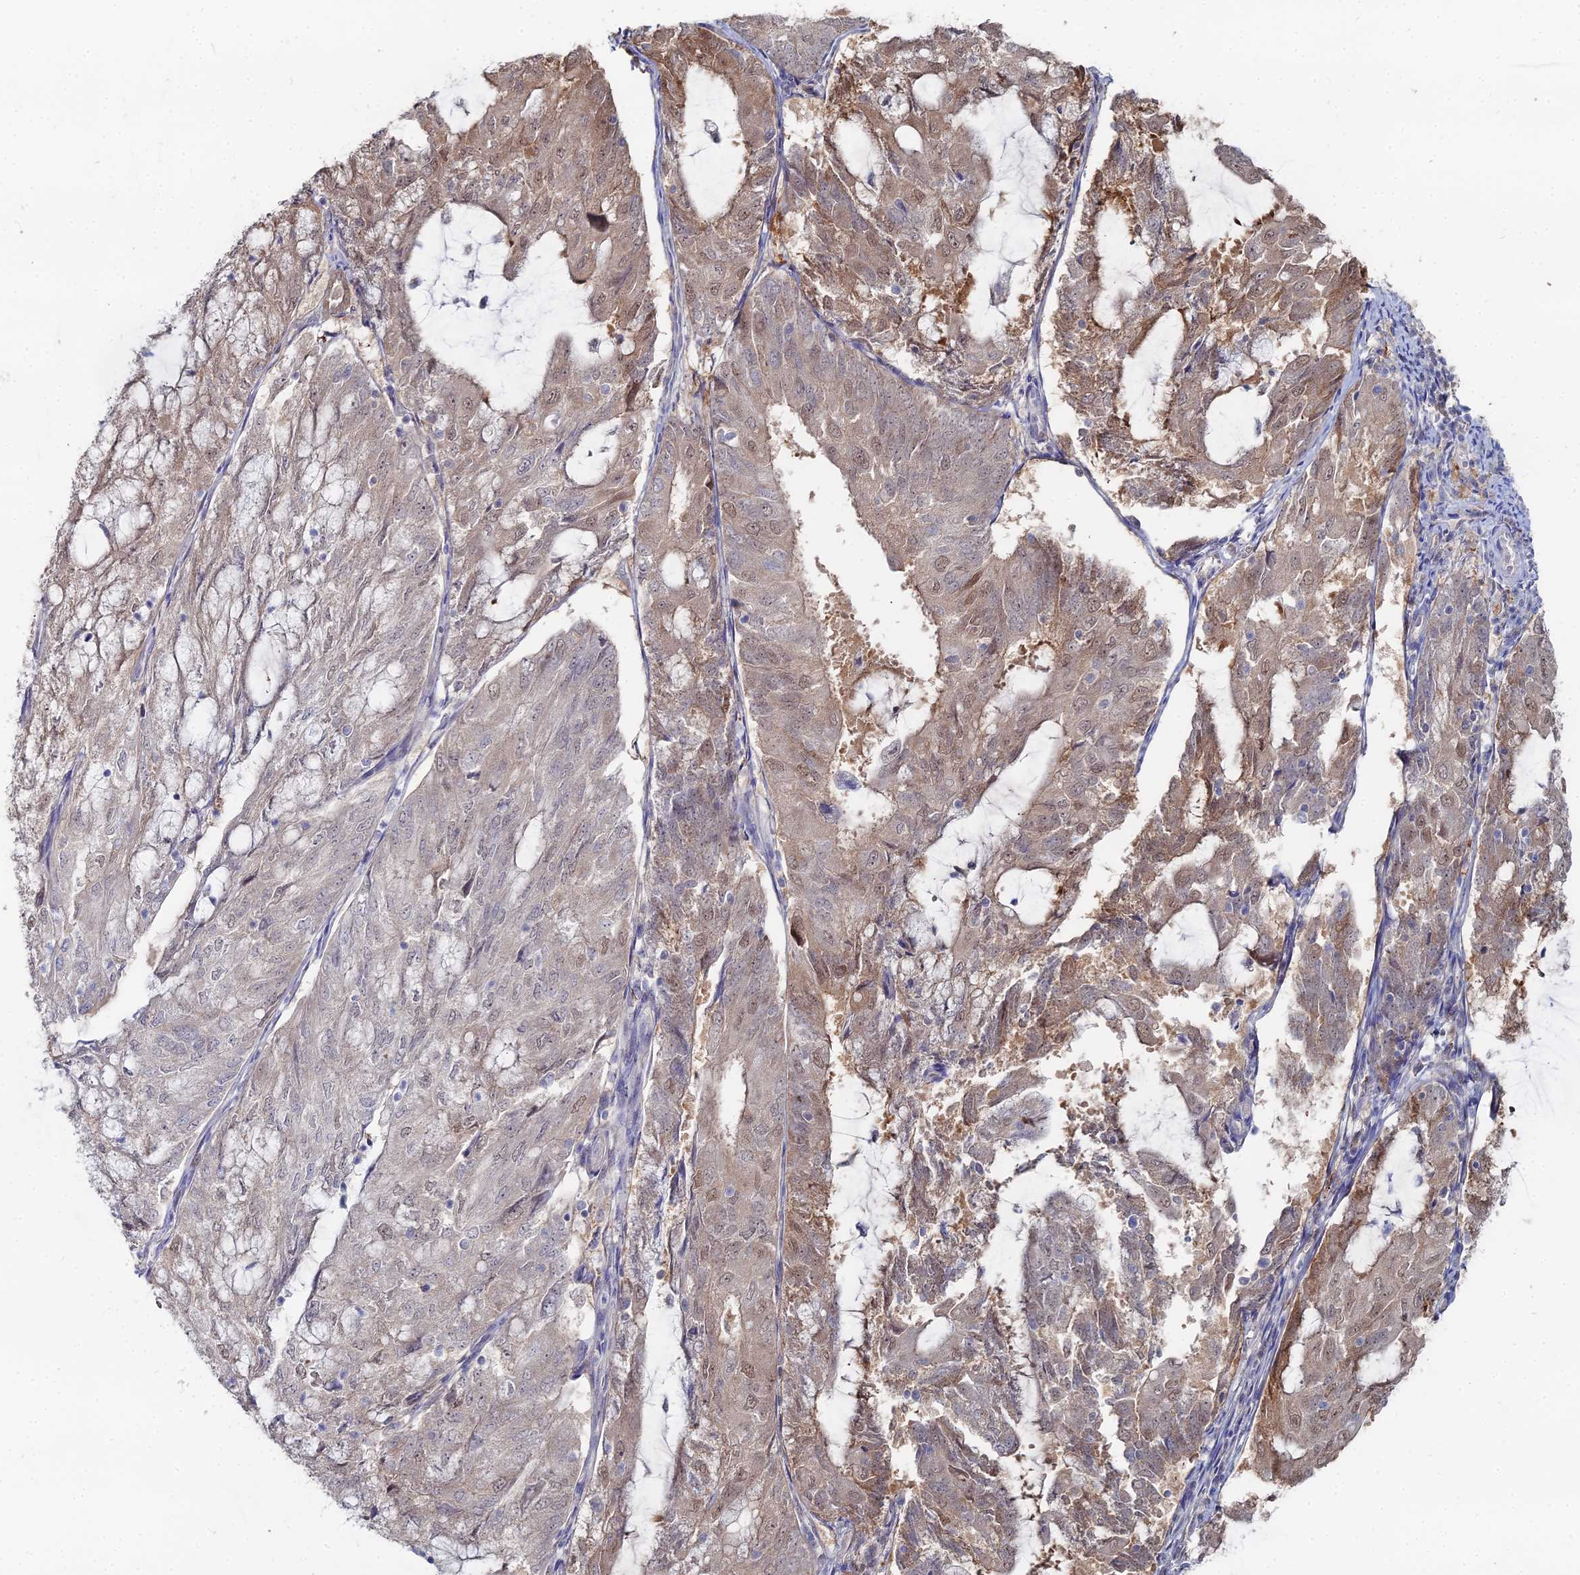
{"staining": {"intensity": "moderate", "quantity": "25%-75%", "location": "cytoplasmic/membranous,nuclear"}, "tissue": "endometrial cancer", "cell_type": "Tumor cells", "image_type": "cancer", "snomed": [{"axis": "morphology", "description": "Adenocarcinoma, NOS"}, {"axis": "topography", "description": "Endometrium"}], "caption": "Immunohistochemical staining of human adenocarcinoma (endometrial) exhibits moderate cytoplasmic/membranous and nuclear protein staining in about 25%-75% of tumor cells.", "gene": "THAP4", "patient": {"sex": "female", "age": 81}}